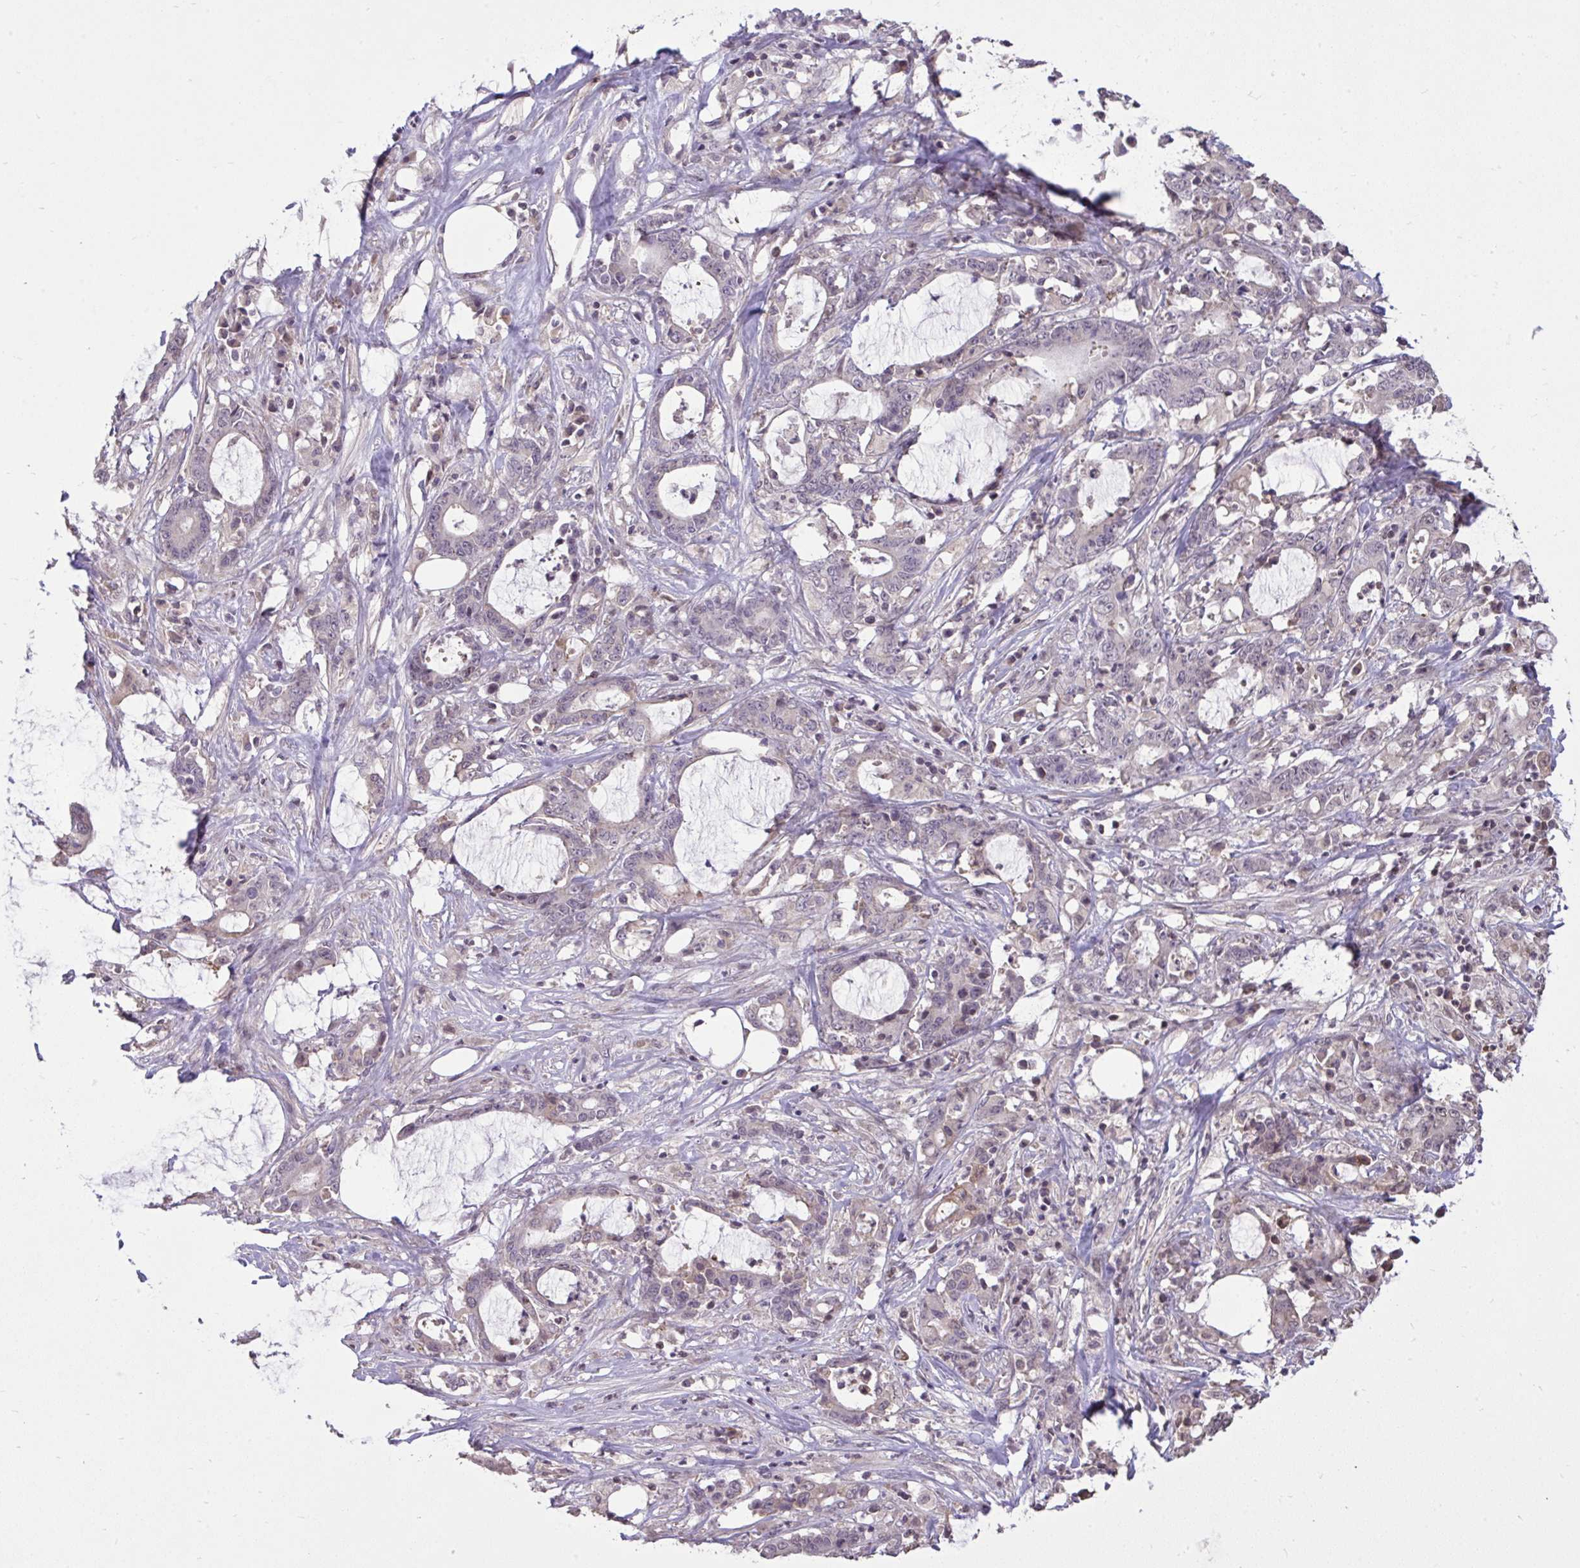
{"staining": {"intensity": "negative", "quantity": "none", "location": "none"}, "tissue": "stomach cancer", "cell_type": "Tumor cells", "image_type": "cancer", "snomed": [{"axis": "morphology", "description": "Adenocarcinoma, NOS"}, {"axis": "topography", "description": "Stomach, upper"}], "caption": "Immunohistochemistry (IHC) histopathology image of human stomach cancer (adenocarcinoma) stained for a protein (brown), which exhibits no positivity in tumor cells.", "gene": "CYP20A1", "patient": {"sex": "male", "age": 68}}